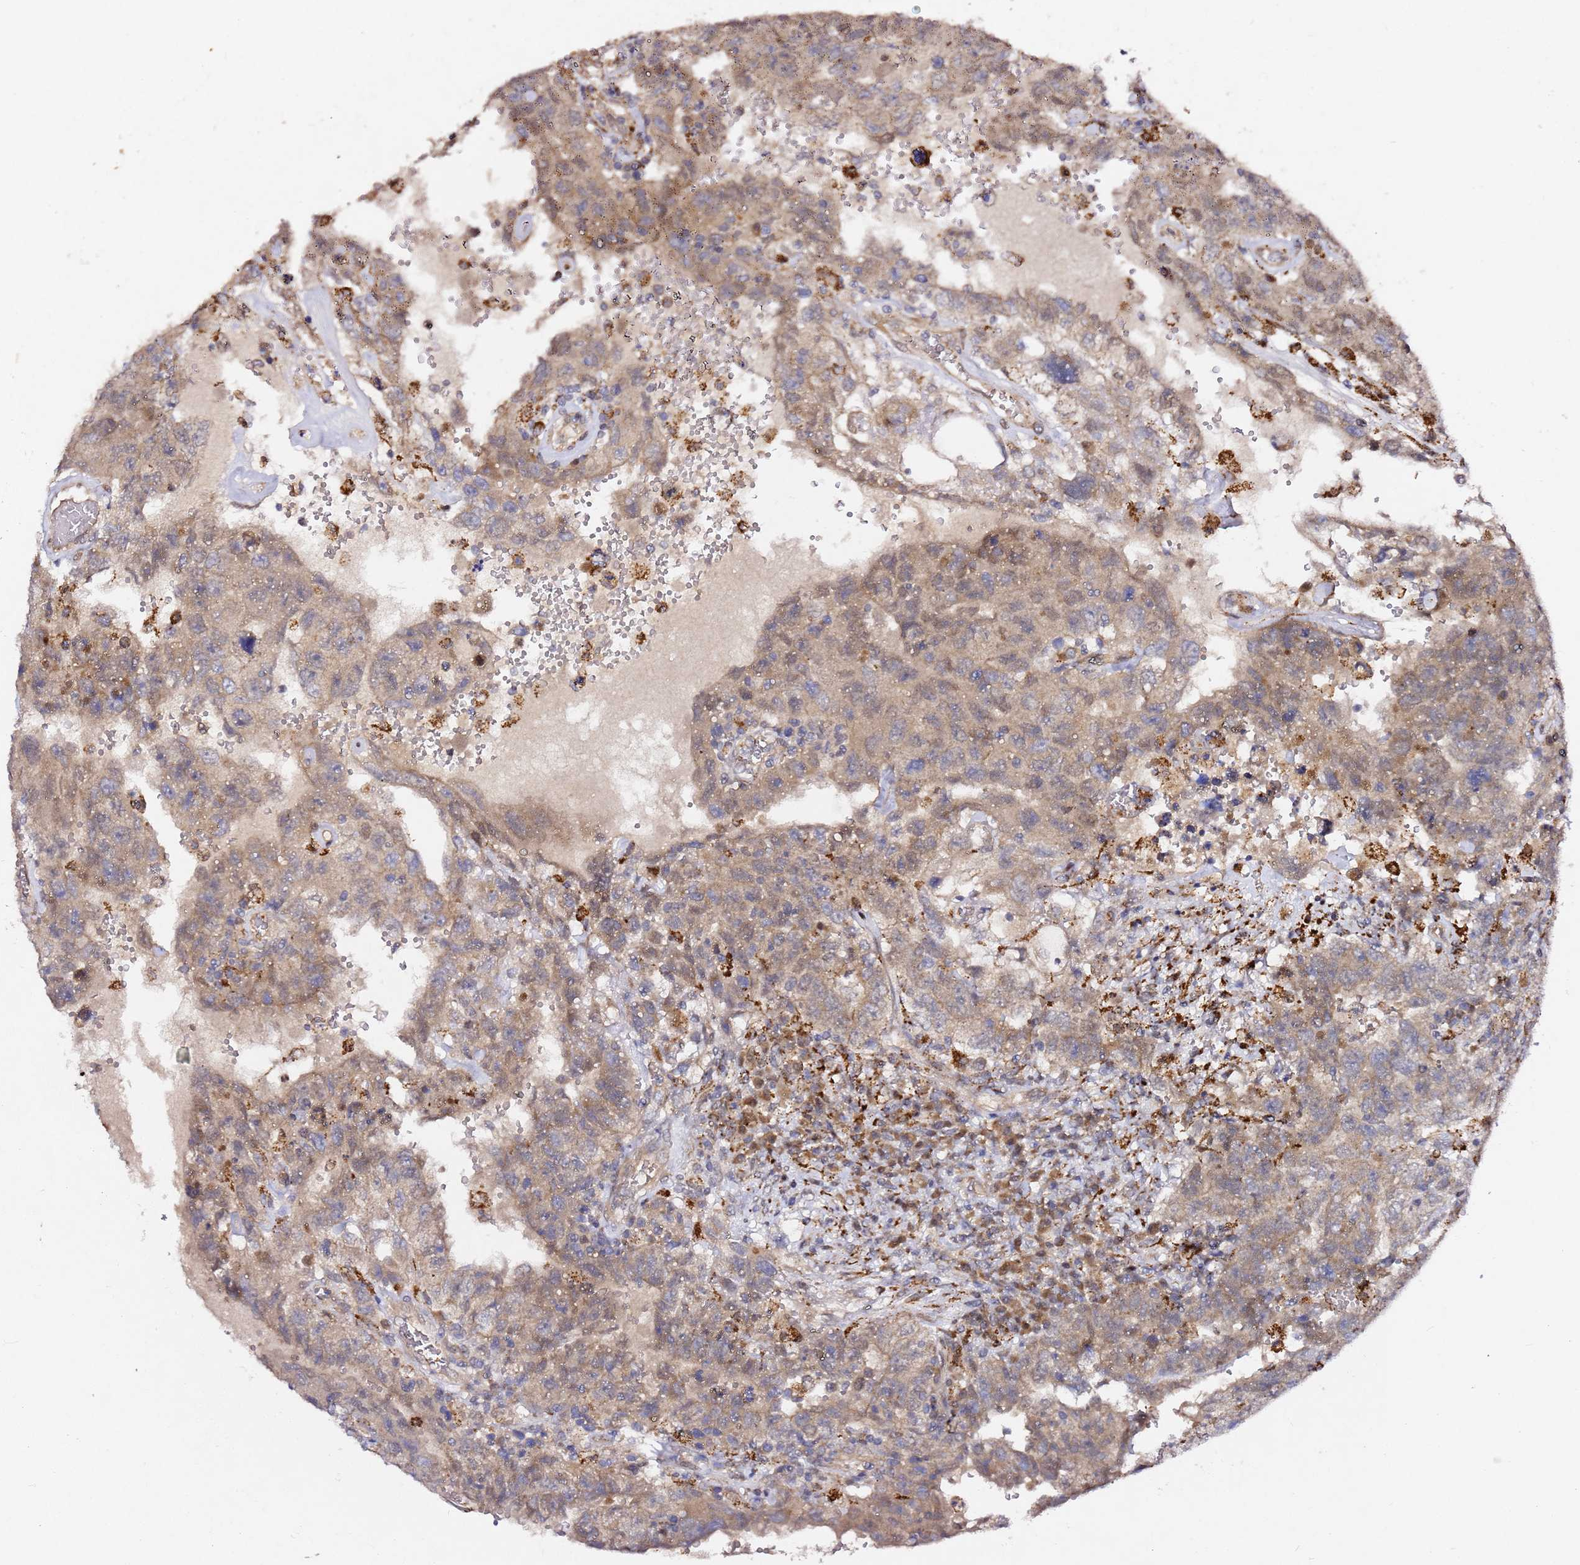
{"staining": {"intensity": "weak", "quantity": ">75%", "location": "cytoplasmic/membranous"}, "tissue": "testis cancer", "cell_type": "Tumor cells", "image_type": "cancer", "snomed": [{"axis": "morphology", "description": "Carcinoma, Embryonal, NOS"}, {"axis": "topography", "description": "Testis"}], "caption": "Weak cytoplasmic/membranous expression is appreciated in about >75% of tumor cells in testis cancer (embryonal carcinoma).", "gene": "ALG11", "patient": {"sex": "male", "age": 26}}